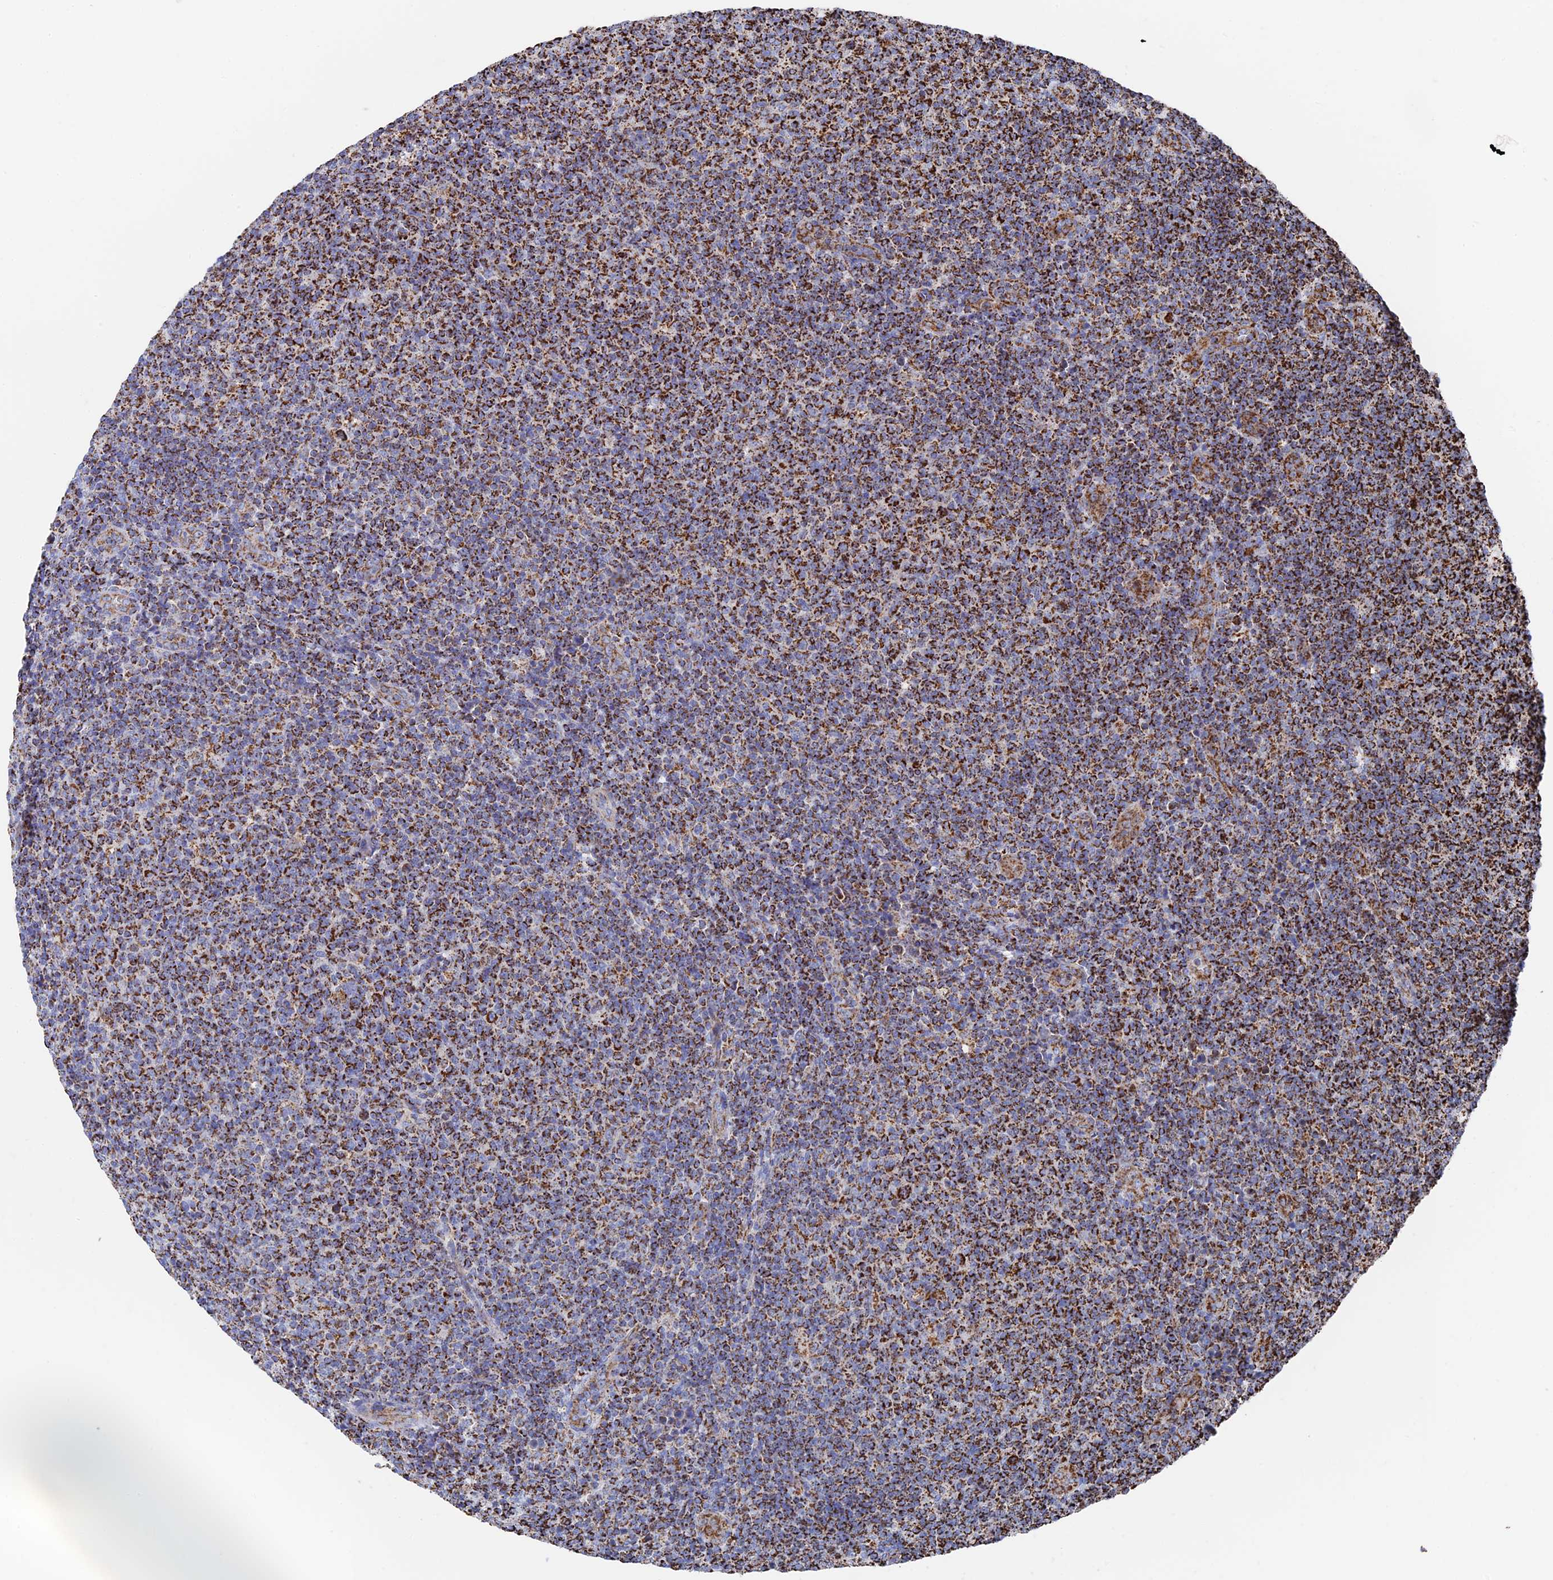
{"staining": {"intensity": "strong", "quantity": ">75%", "location": "cytoplasmic/membranous"}, "tissue": "lymphoma", "cell_type": "Tumor cells", "image_type": "cancer", "snomed": [{"axis": "morphology", "description": "Malignant lymphoma, non-Hodgkin's type, Low grade"}, {"axis": "topography", "description": "Lymph node"}], "caption": "Human malignant lymphoma, non-Hodgkin's type (low-grade) stained with a protein marker shows strong staining in tumor cells.", "gene": "HAUS8", "patient": {"sex": "male", "age": 66}}